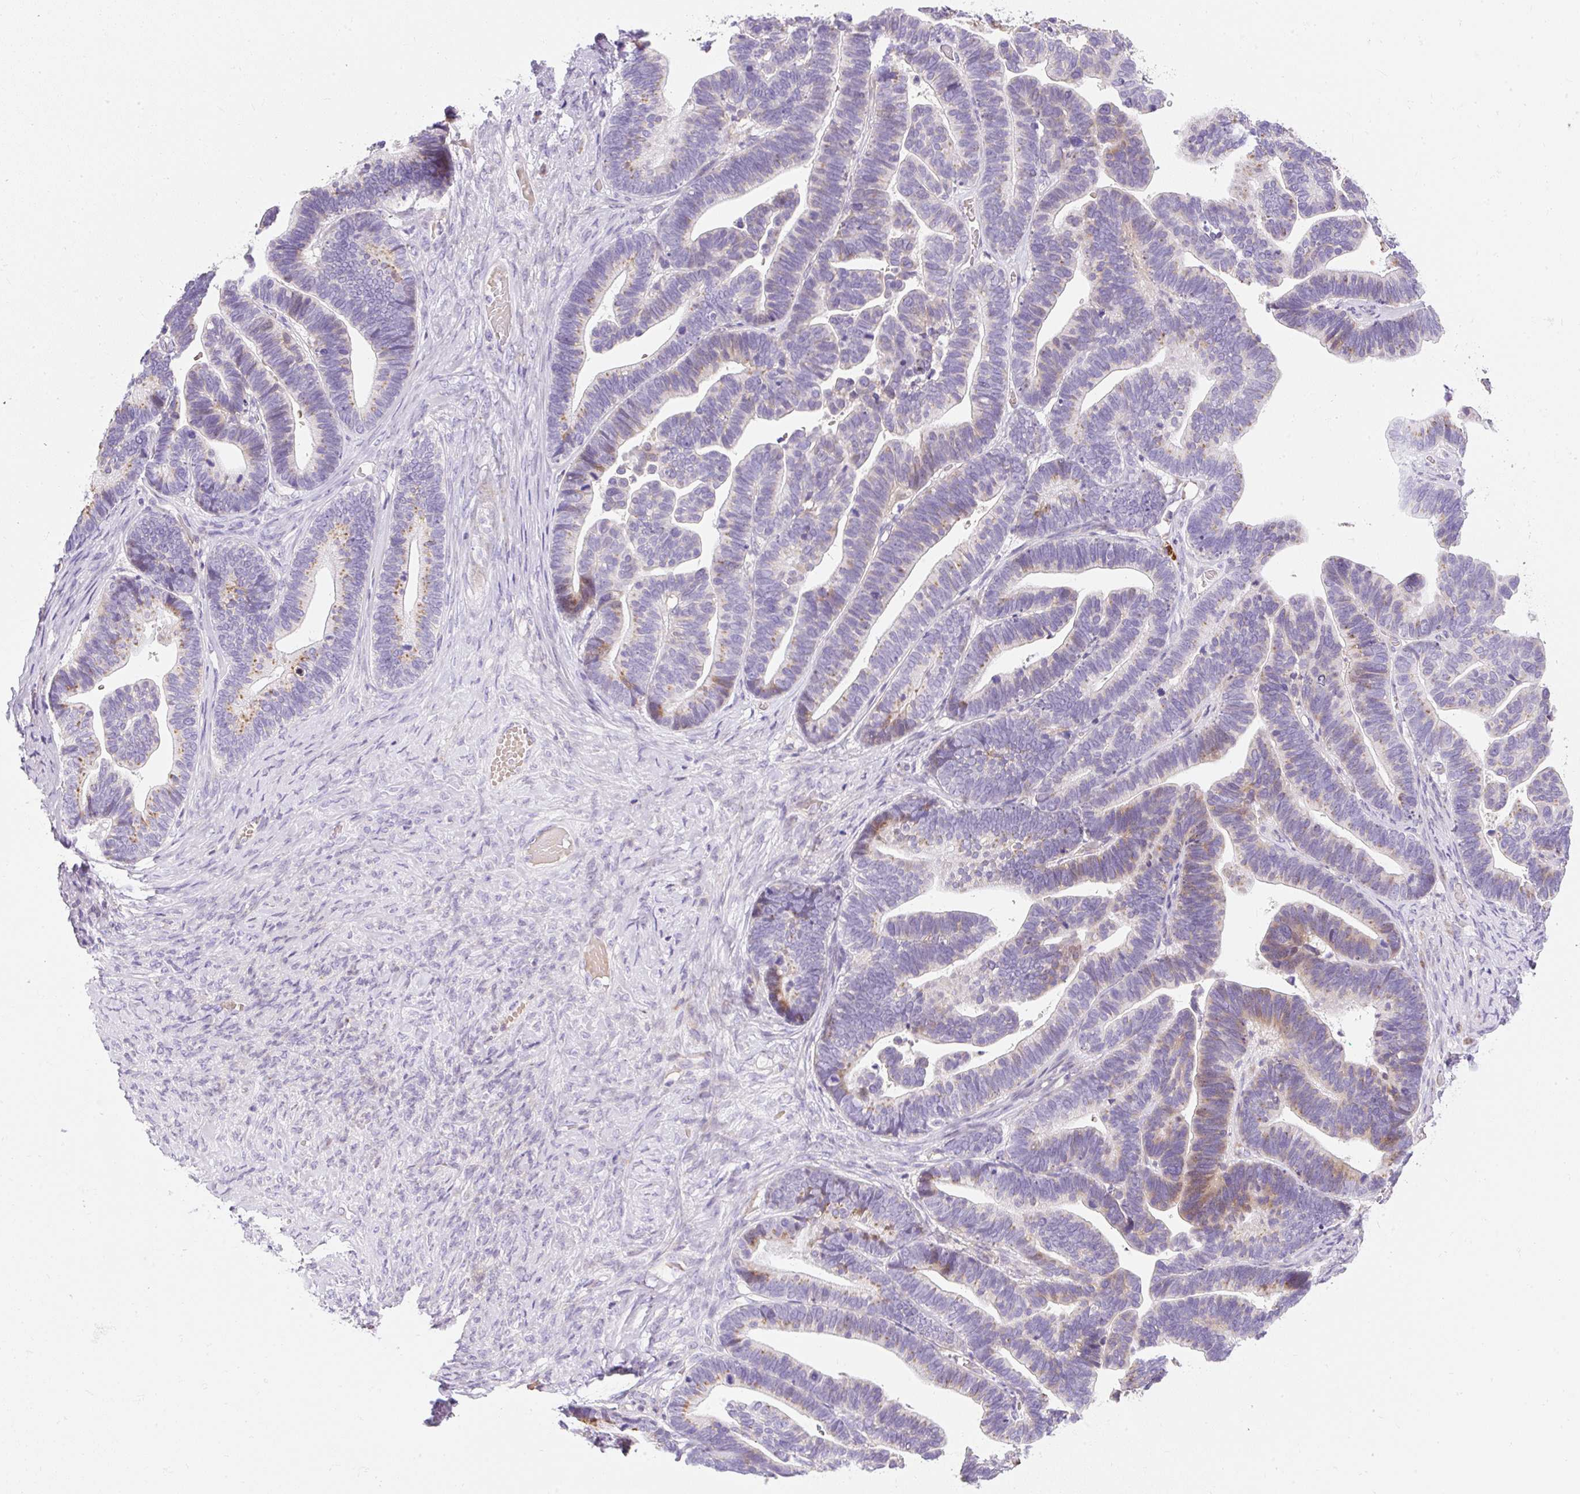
{"staining": {"intensity": "weak", "quantity": "25%-75%", "location": "cytoplasmic/membranous"}, "tissue": "ovarian cancer", "cell_type": "Tumor cells", "image_type": "cancer", "snomed": [{"axis": "morphology", "description": "Cystadenocarcinoma, serous, NOS"}, {"axis": "topography", "description": "Ovary"}], "caption": "The histopathology image reveals immunohistochemical staining of serous cystadenocarcinoma (ovarian). There is weak cytoplasmic/membranous expression is present in approximately 25%-75% of tumor cells.", "gene": "DTX4", "patient": {"sex": "female", "age": 56}}